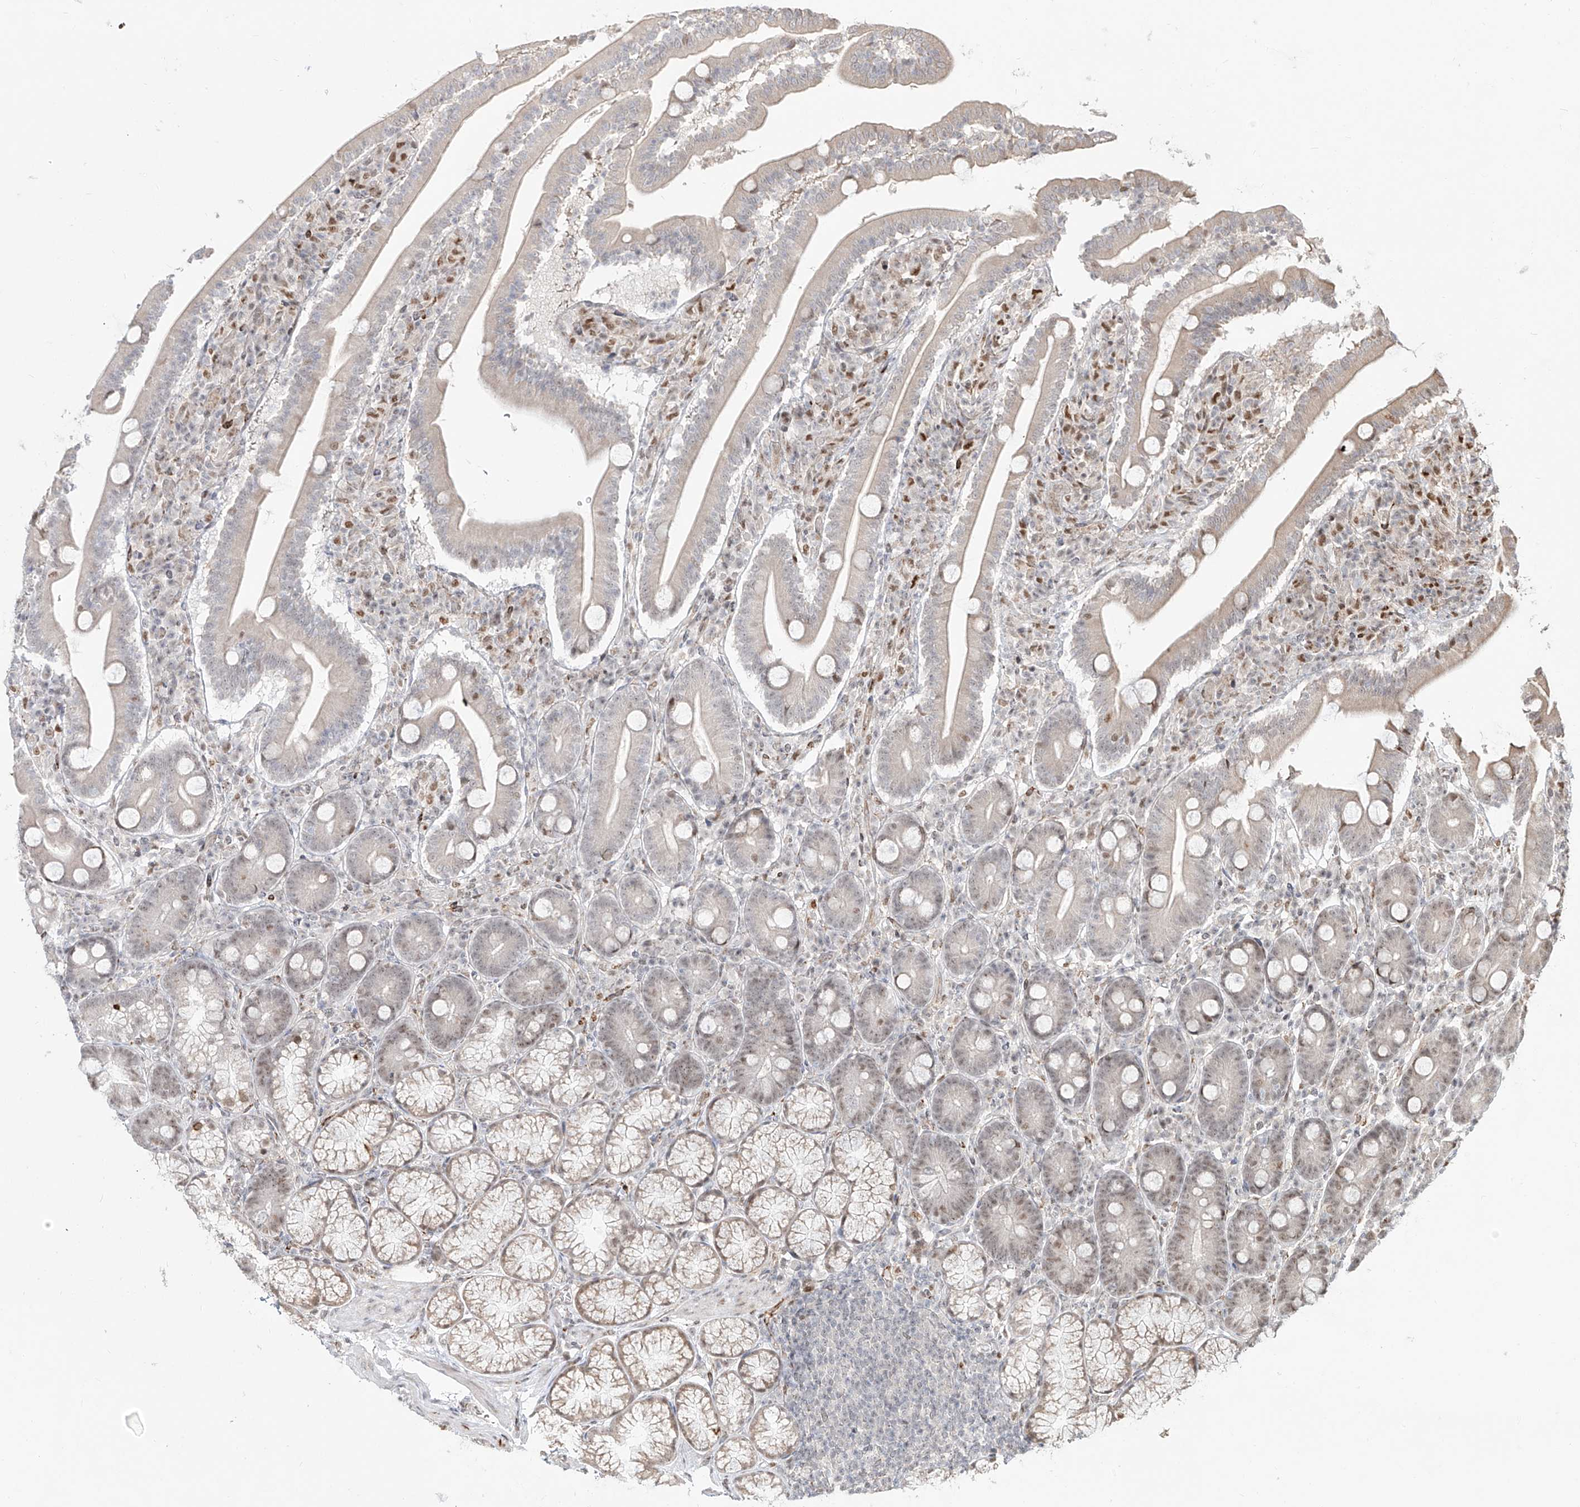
{"staining": {"intensity": "moderate", "quantity": "<25%", "location": "cytoplasmic/membranous,nuclear"}, "tissue": "duodenum", "cell_type": "Glandular cells", "image_type": "normal", "snomed": [{"axis": "morphology", "description": "Normal tissue, NOS"}, {"axis": "topography", "description": "Duodenum"}], "caption": "Immunohistochemical staining of benign duodenum demonstrates <25% levels of moderate cytoplasmic/membranous,nuclear protein staining in about <25% of glandular cells. The staining was performed using DAB, with brown indicating positive protein expression. Nuclei are stained blue with hematoxylin.", "gene": "ZNF710", "patient": {"sex": "male", "age": 35}}